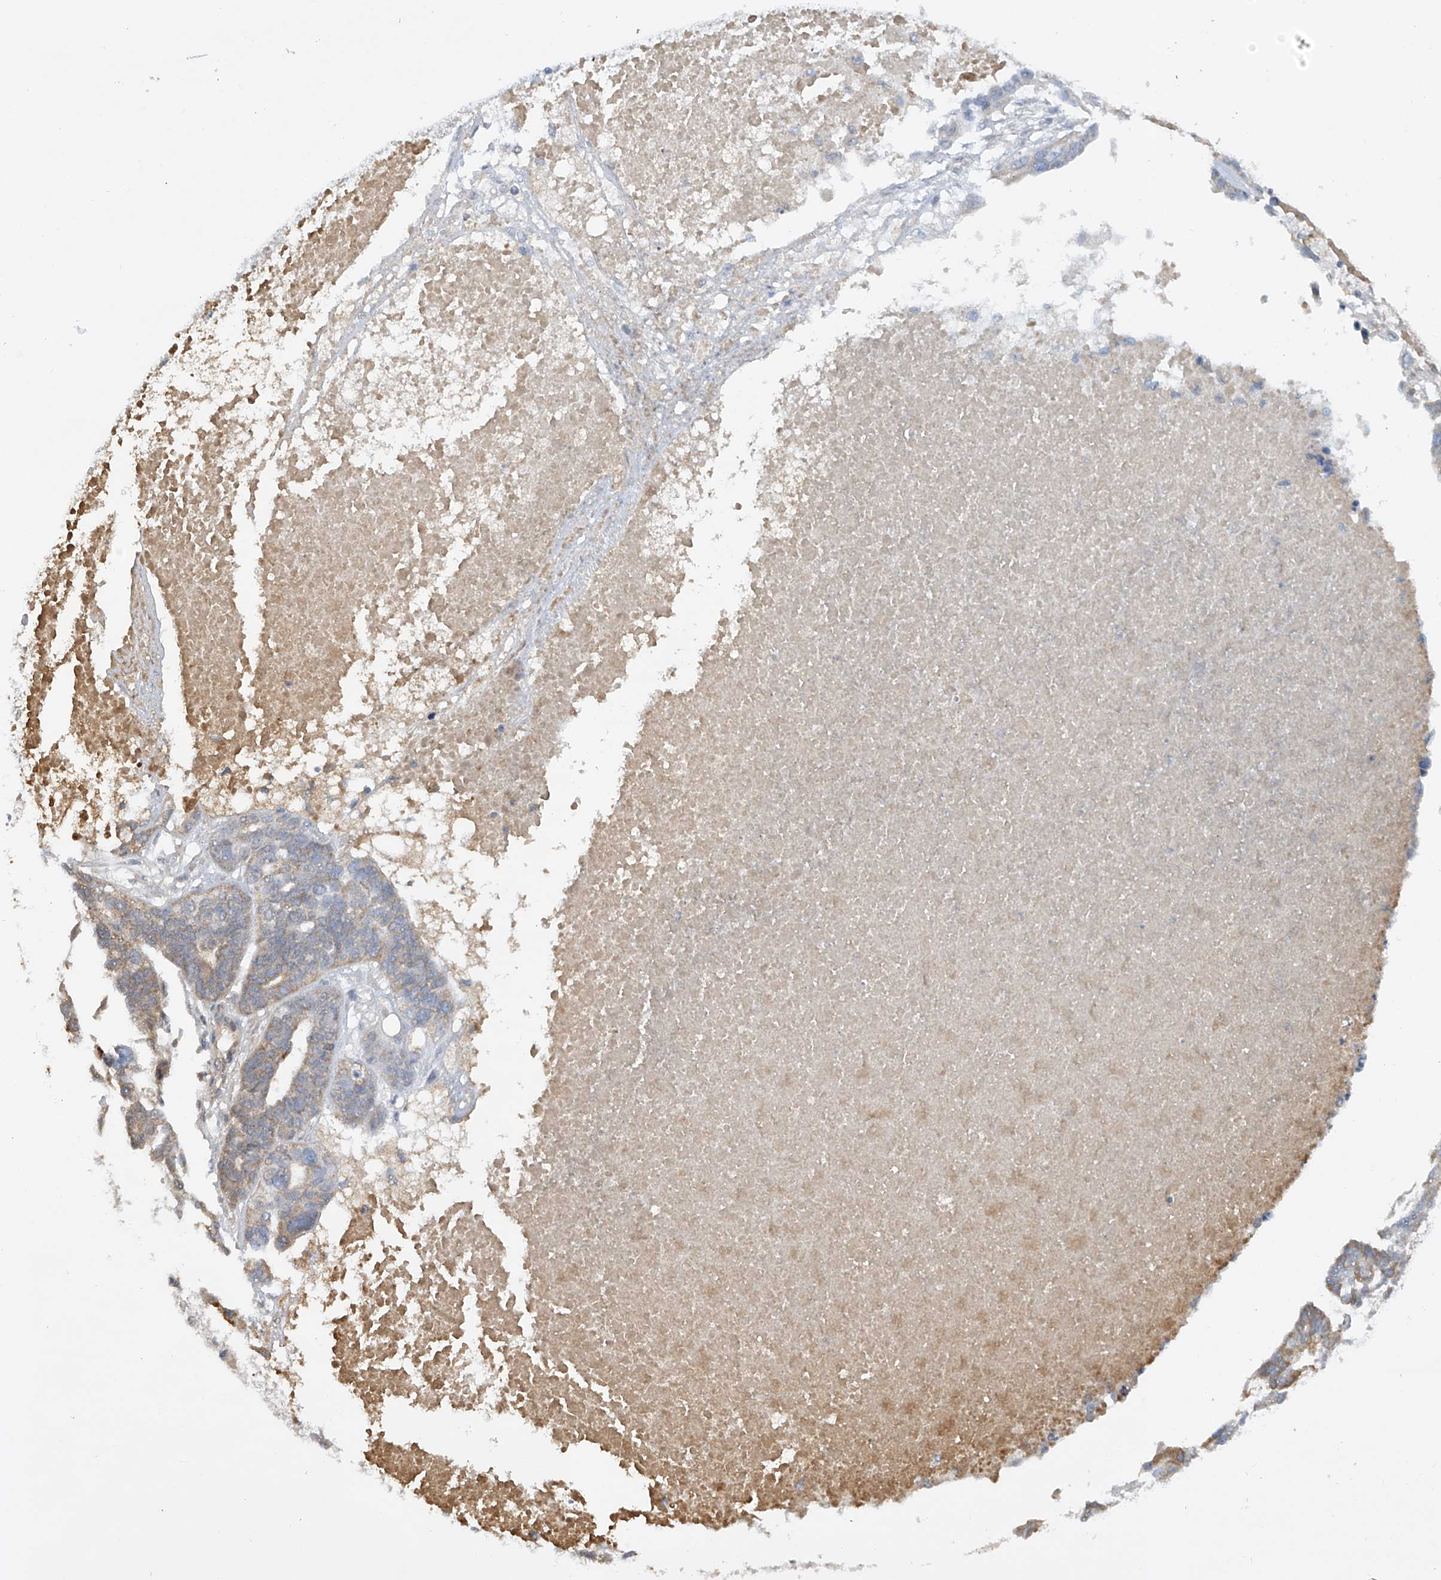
{"staining": {"intensity": "weak", "quantity": "<25%", "location": "cytoplasmic/membranous"}, "tissue": "ovarian cancer", "cell_type": "Tumor cells", "image_type": "cancer", "snomed": [{"axis": "morphology", "description": "Cystadenocarcinoma, serous, NOS"}, {"axis": "topography", "description": "Ovary"}], "caption": "Immunohistochemical staining of human ovarian cancer shows no significant staining in tumor cells.", "gene": "HAS3", "patient": {"sex": "female", "age": 59}}